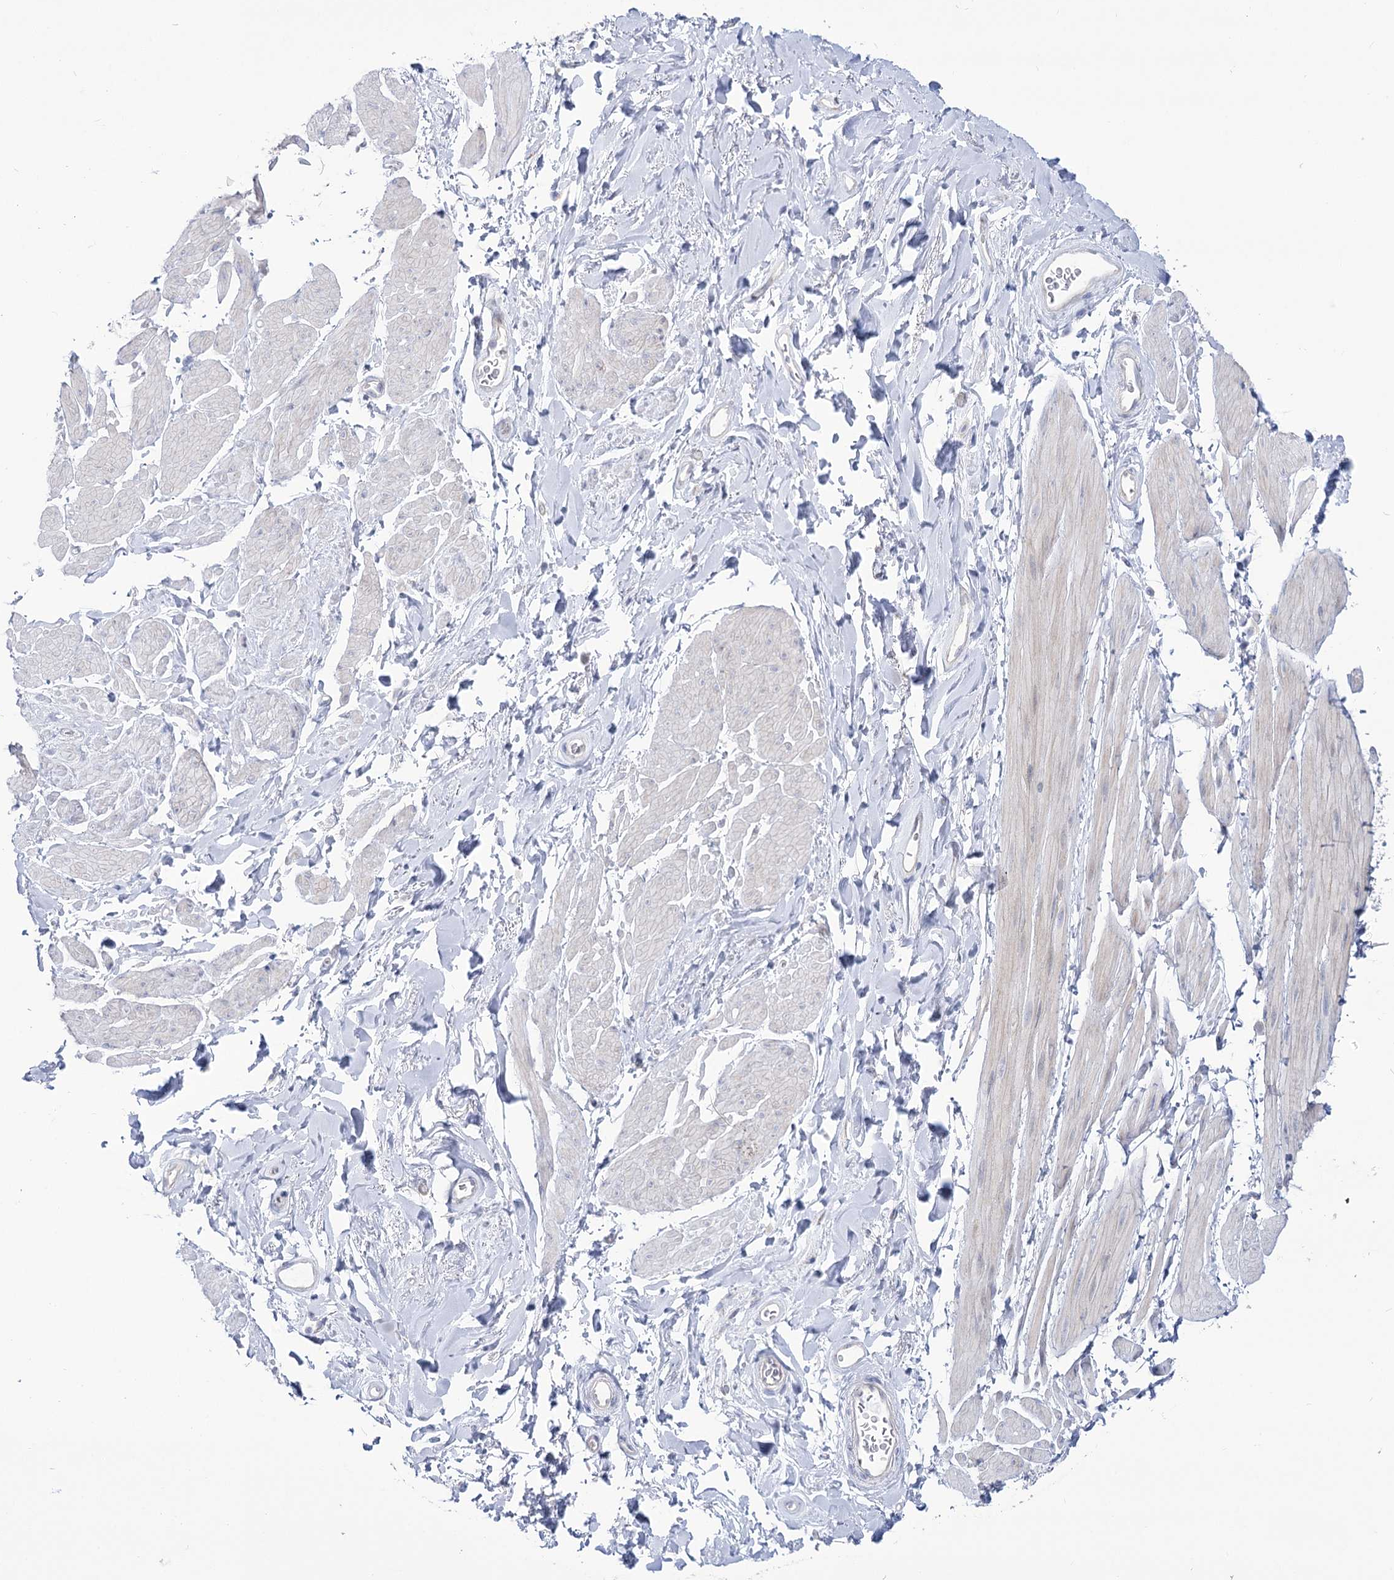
{"staining": {"intensity": "negative", "quantity": "none", "location": "none"}, "tissue": "smooth muscle", "cell_type": "Smooth muscle cells", "image_type": "normal", "snomed": [{"axis": "morphology", "description": "Normal tissue, NOS"}, {"axis": "topography", "description": "Smooth muscle"}, {"axis": "topography", "description": "Peripheral nerve tissue"}], "caption": "High magnification brightfield microscopy of benign smooth muscle stained with DAB (brown) and counterstained with hematoxylin (blue): smooth muscle cells show no significant positivity.", "gene": "SUOX", "patient": {"sex": "male", "age": 69}}